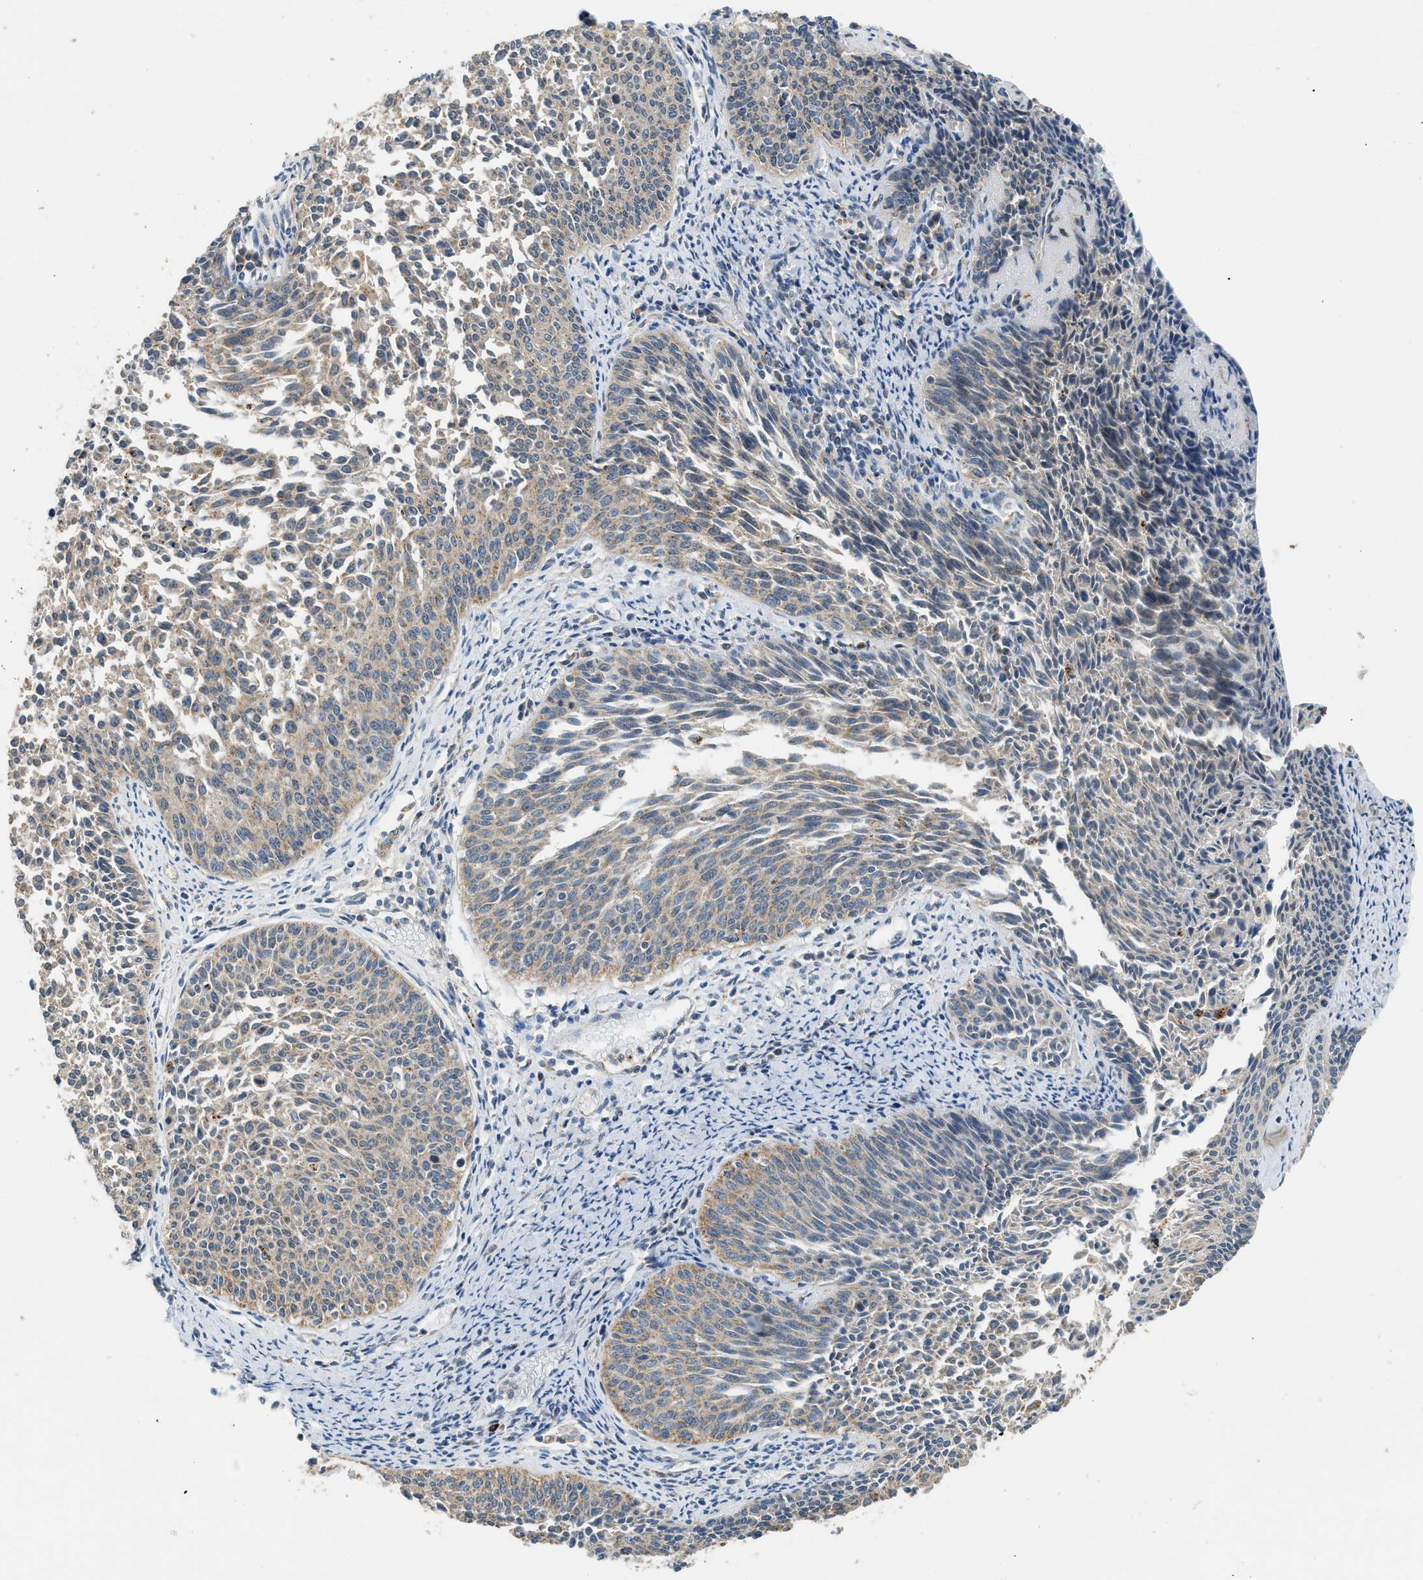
{"staining": {"intensity": "weak", "quantity": ">75%", "location": "cytoplasmic/membranous"}, "tissue": "cervical cancer", "cell_type": "Tumor cells", "image_type": "cancer", "snomed": [{"axis": "morphology", "description": "Squamous cell carcinoma, NOS"}, {"axis": "topography", "description": "Cervix"}], "caption": "The immunohistochemical stain shows weak cytoplasmic/membranous positivity in tumor cells of squamous cell carcinoma (cervical) tissue.", "gene": "STARD3", "patient": {"sex": "female", "age": 55}}